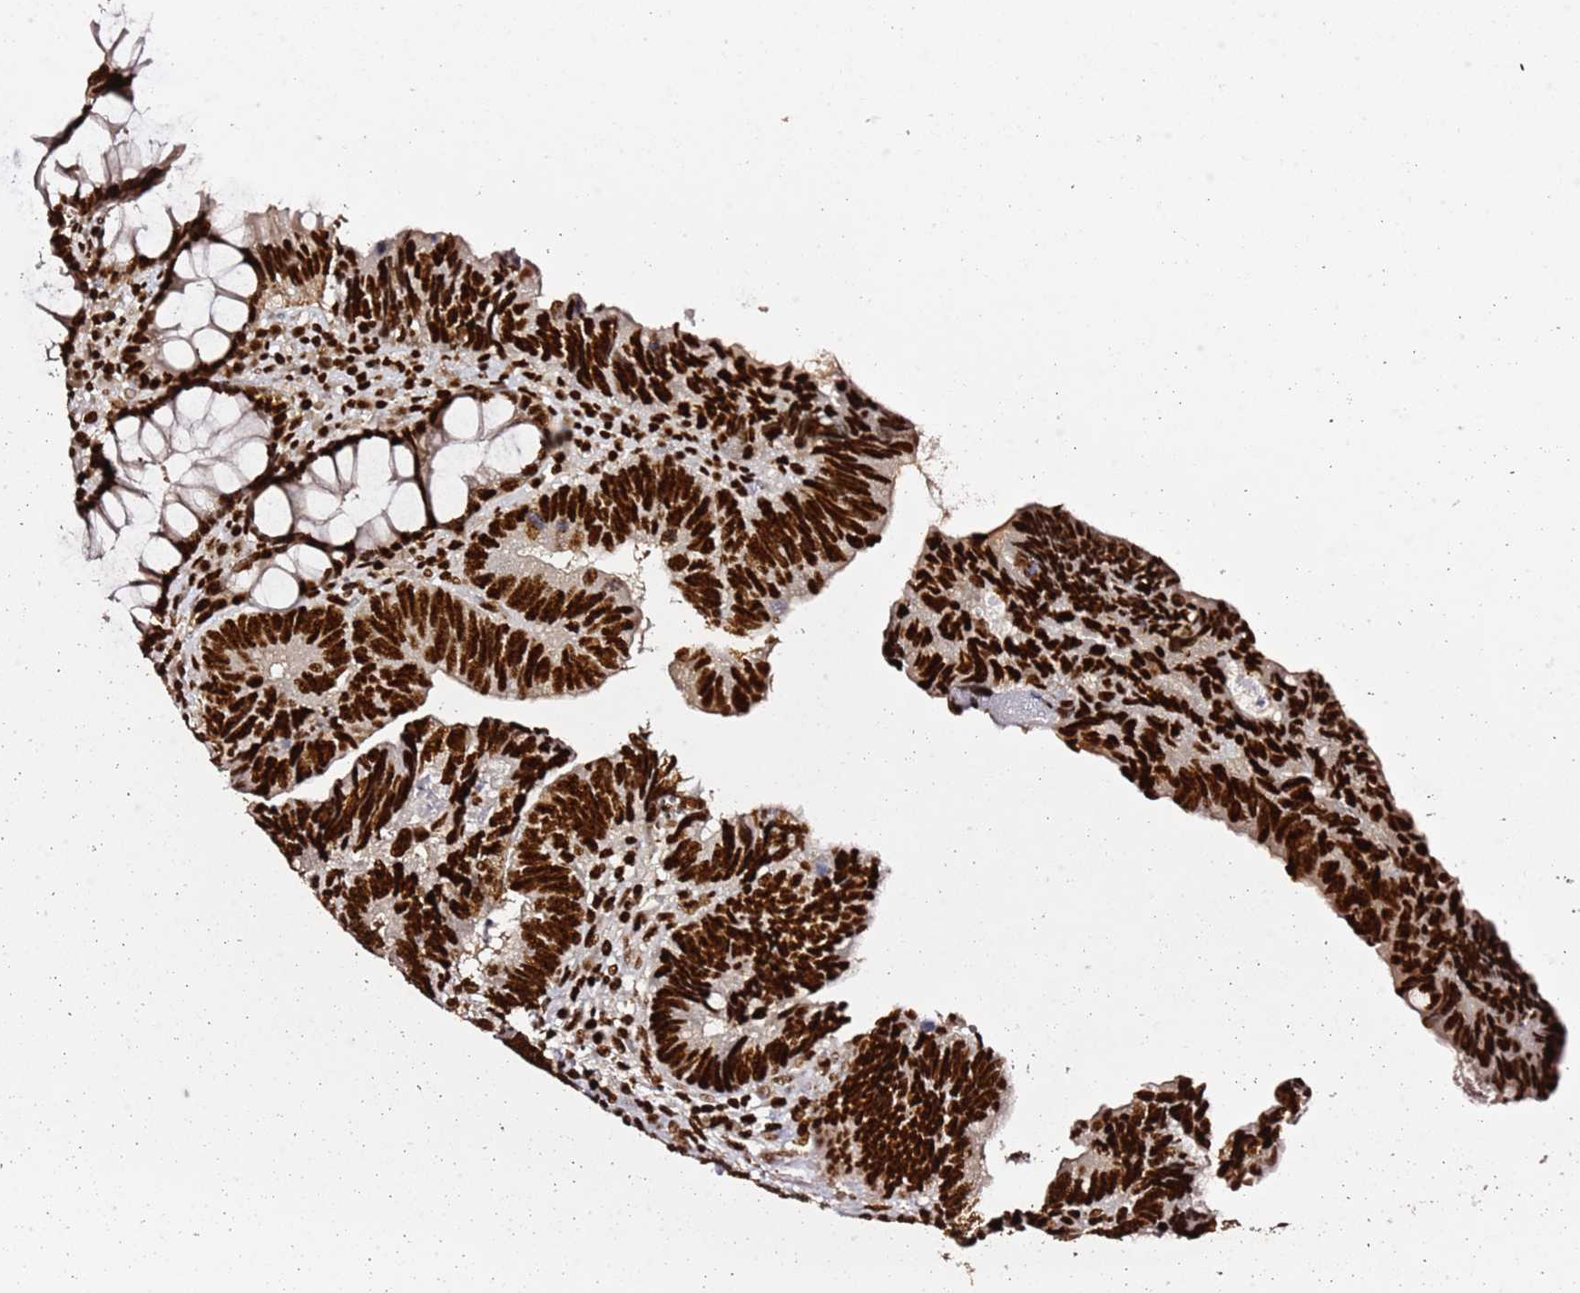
{"staining": {"intensity": "strong", "quantity": ">75%", "location": "nuclear"}, "tissue": "colorectal cancer", "cell_type": "Tumor cells", "image_type": "cancer", "snomed": [{"axis": "morphology", "description": "Adenocarcinoma, NOS"}, {"axis": "topography", "description": "Colon"}], "caption": "Immunohistochemistry (IHC) image of neoplastic tissue: human colorectal cancer (adenocarcinoma) stained using immunohistochemistry (IHC) exhibits high levels of strong protein expression localized specifically in the nuclear of tumor cells, appearing as a nuclear brown color.", "gene": "C6orf226", "patient": {"sex": "female", "age": 67}}